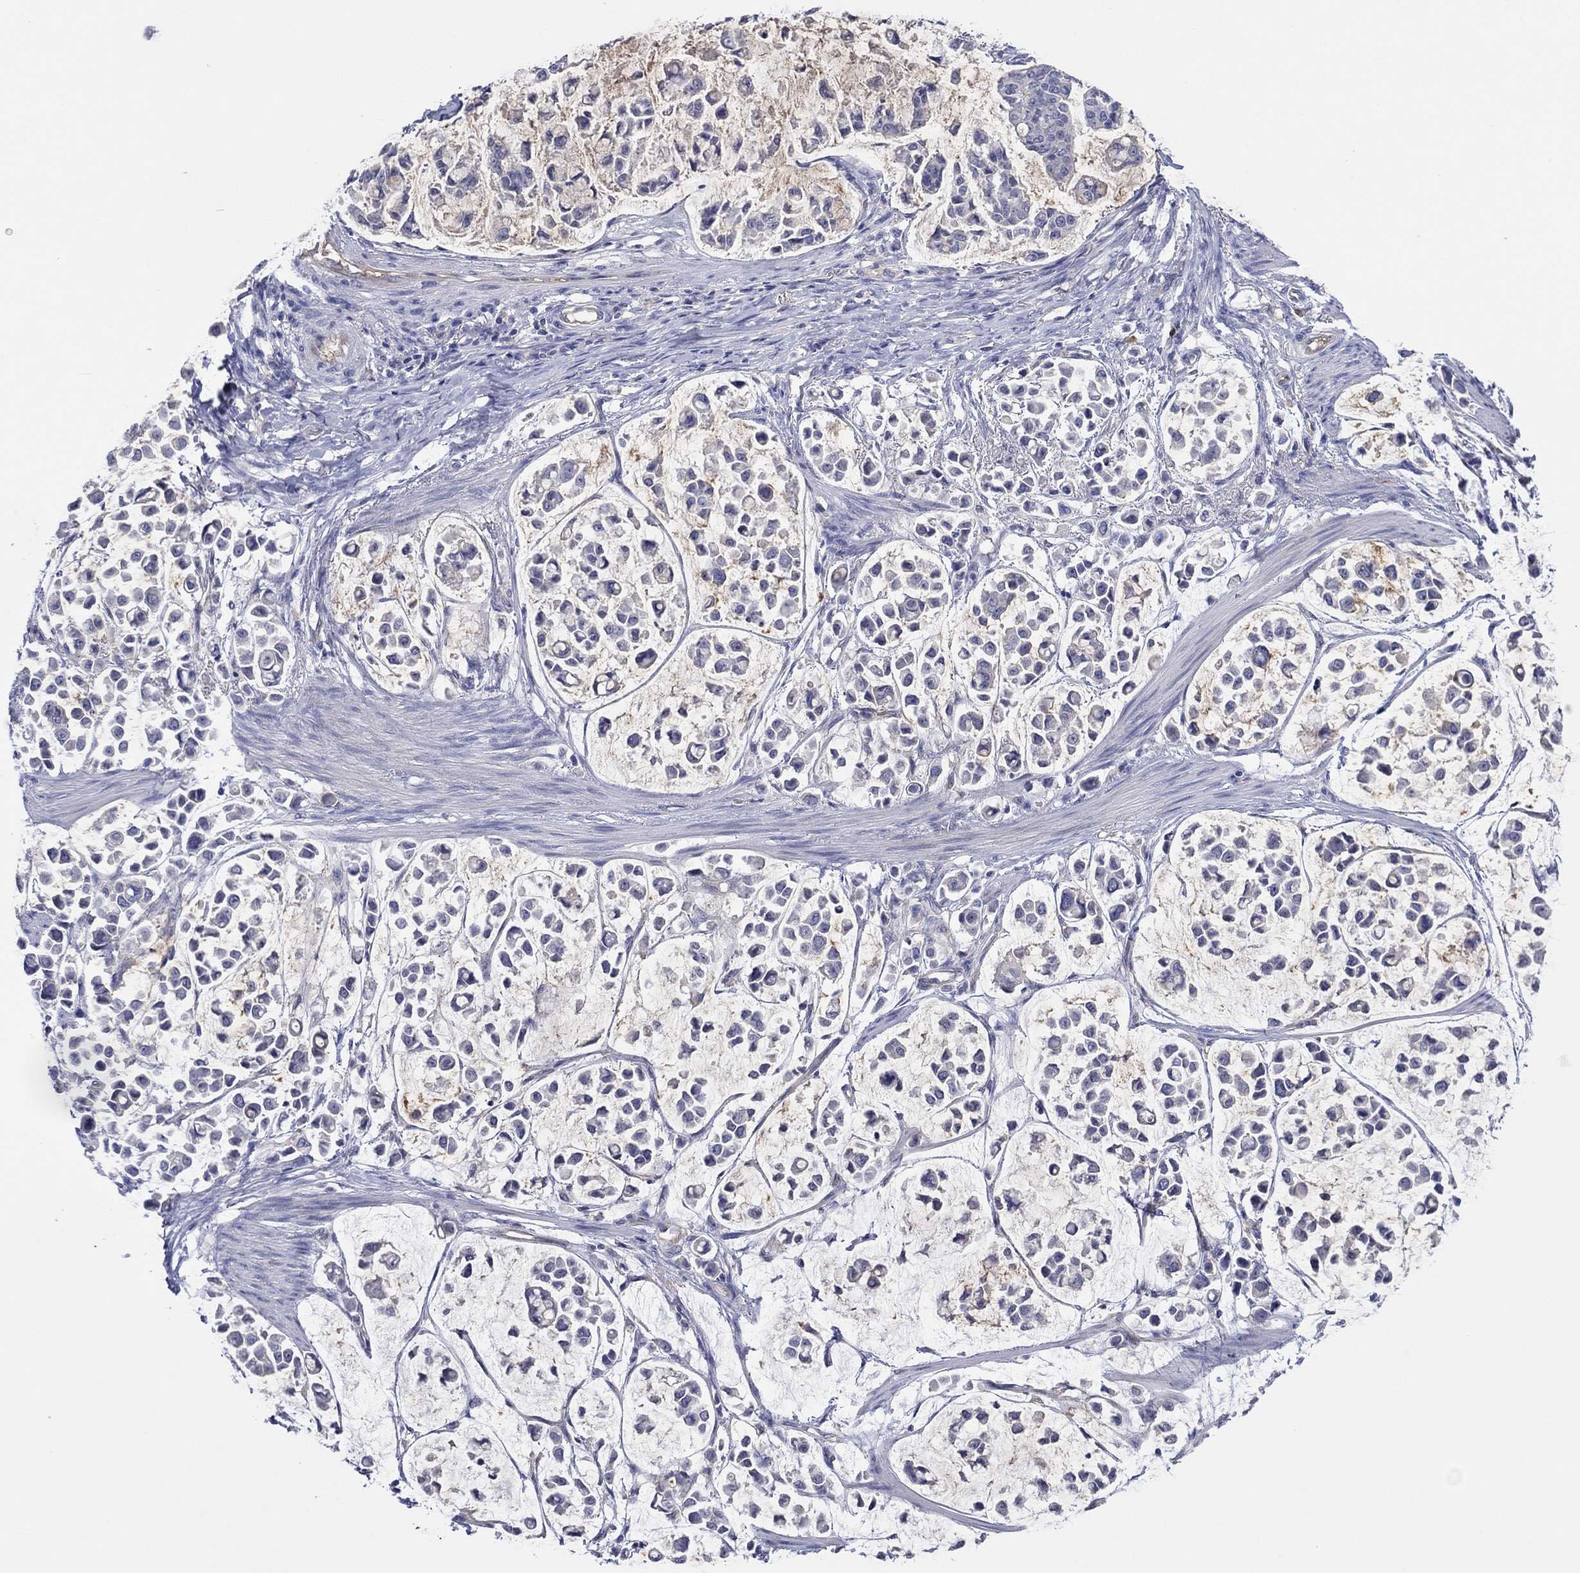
{"staining": {"intensity": "negative", "quantity": "none", "location": "none"}, "tissue": "stomach cancer", "cell_type": "Tumor cells", "image_type": "cancer", "snomed": [{"axis": "morphology", "description": "Adenocarcinoma, NOS"}, {"axis": "topography", "description": "Stomach"}], "caption": "High power microscopy histopathology image of an IHC micrograph of stomach cancer (adenocarcinoma), revealing no significant positivity in tumor cells.", "gene": "PLCL2", "patient": {"sex": "male", "age": 82}}